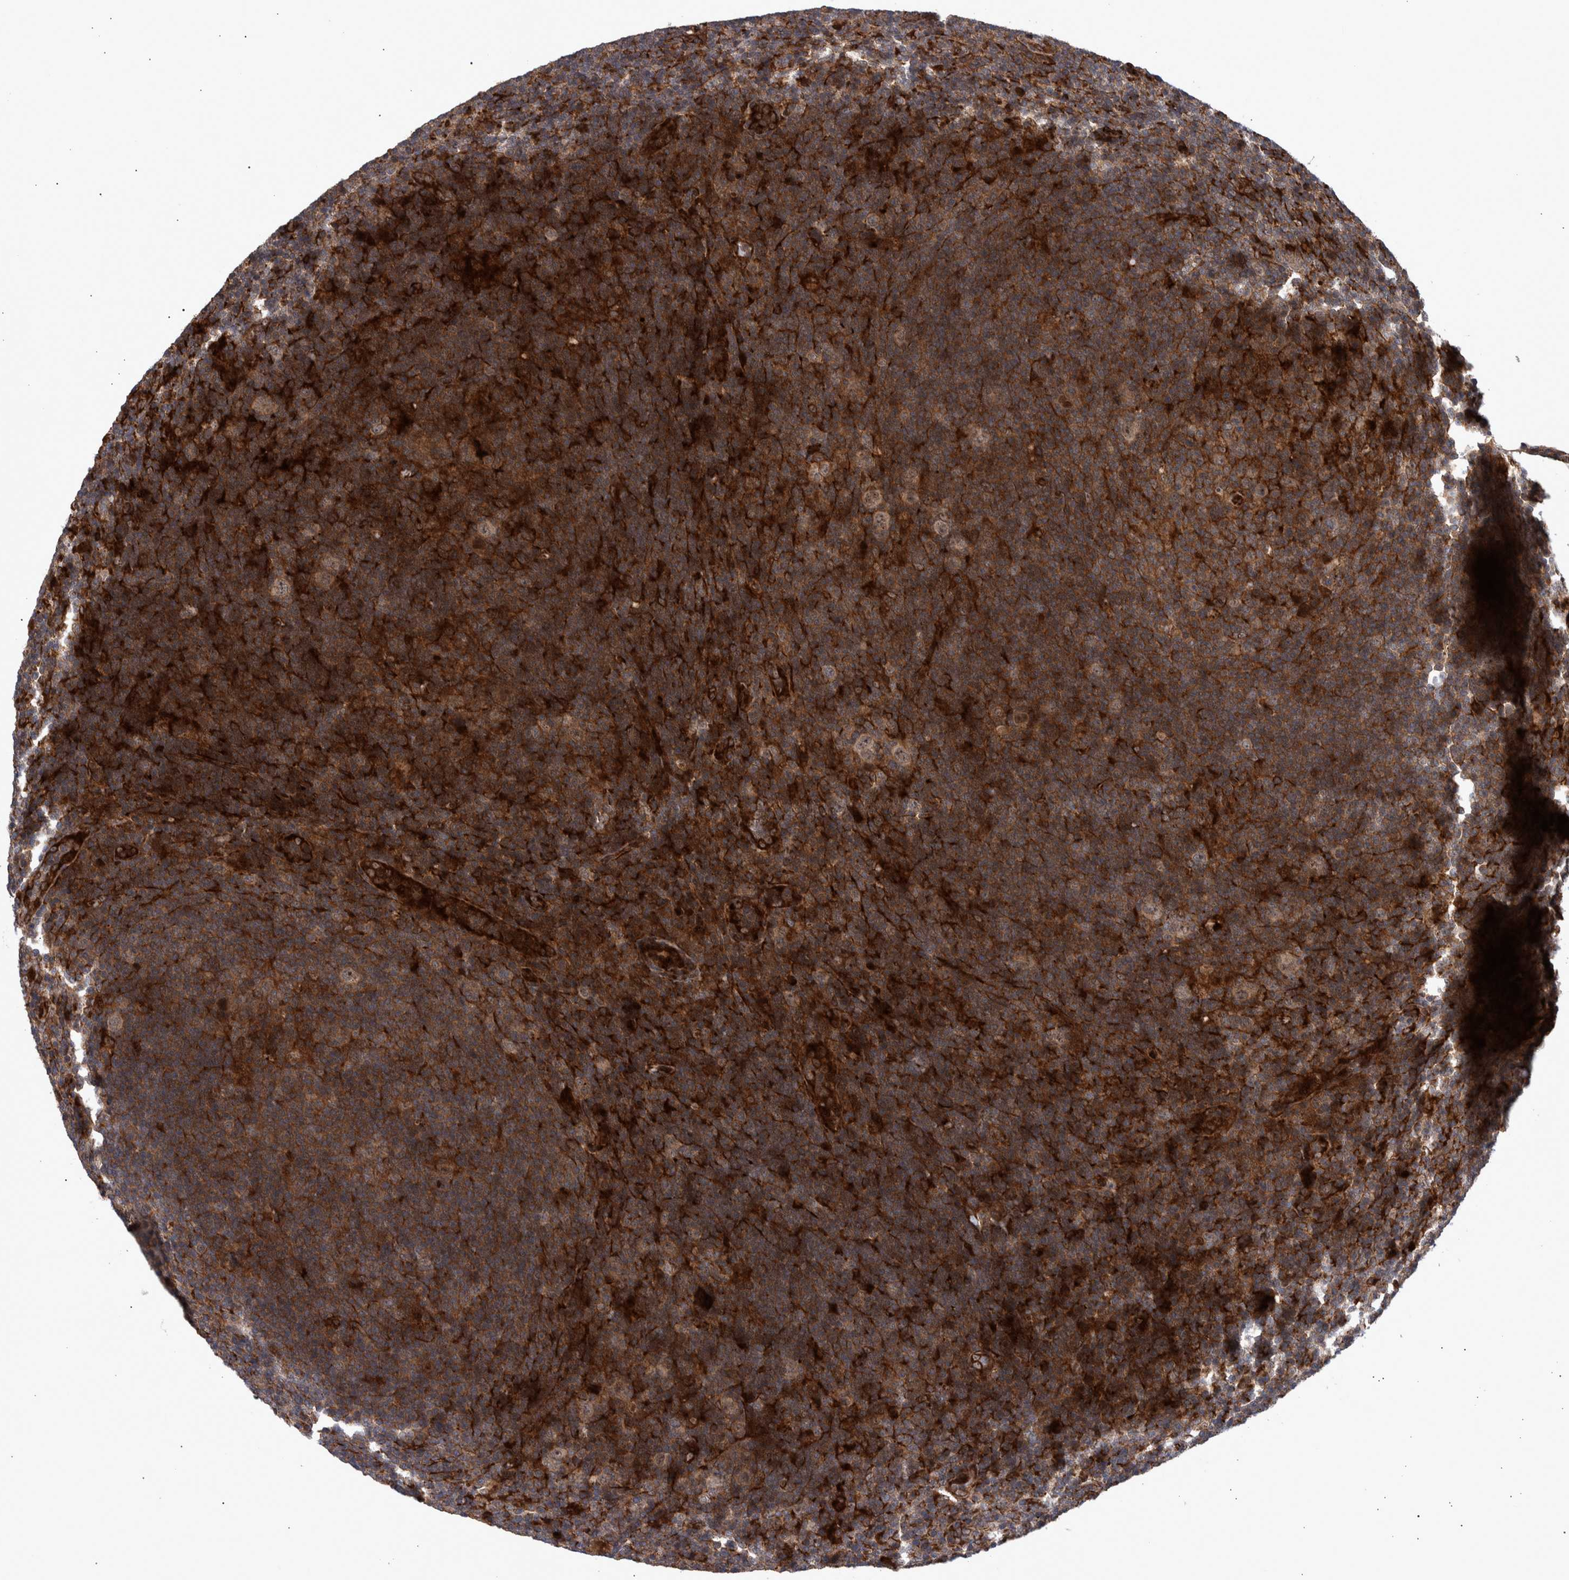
{"staining": {"intensity": "weak", "quantity": ">75%", "location": "cytoplasmic/membranous"}, "tissue": "lymphoma", "cell_type": "Tumor cells", "image_type": "cancer", "snomed": [{"axis": "morphology", "description": "Hodgkin's disease, NOS"}, {"axis": "topography", "description": "Lymph node"}], "caption": "DAB immunohistochemical staining of lymphoma exhibits weak cytoplasmic/membranous protein staining in about >75% of tumor cells. (DAB = brown stain, brightfield microscopy at high magnification).", "gene": "SHISA6", "patient": {"sex": "female", "age": 57}}